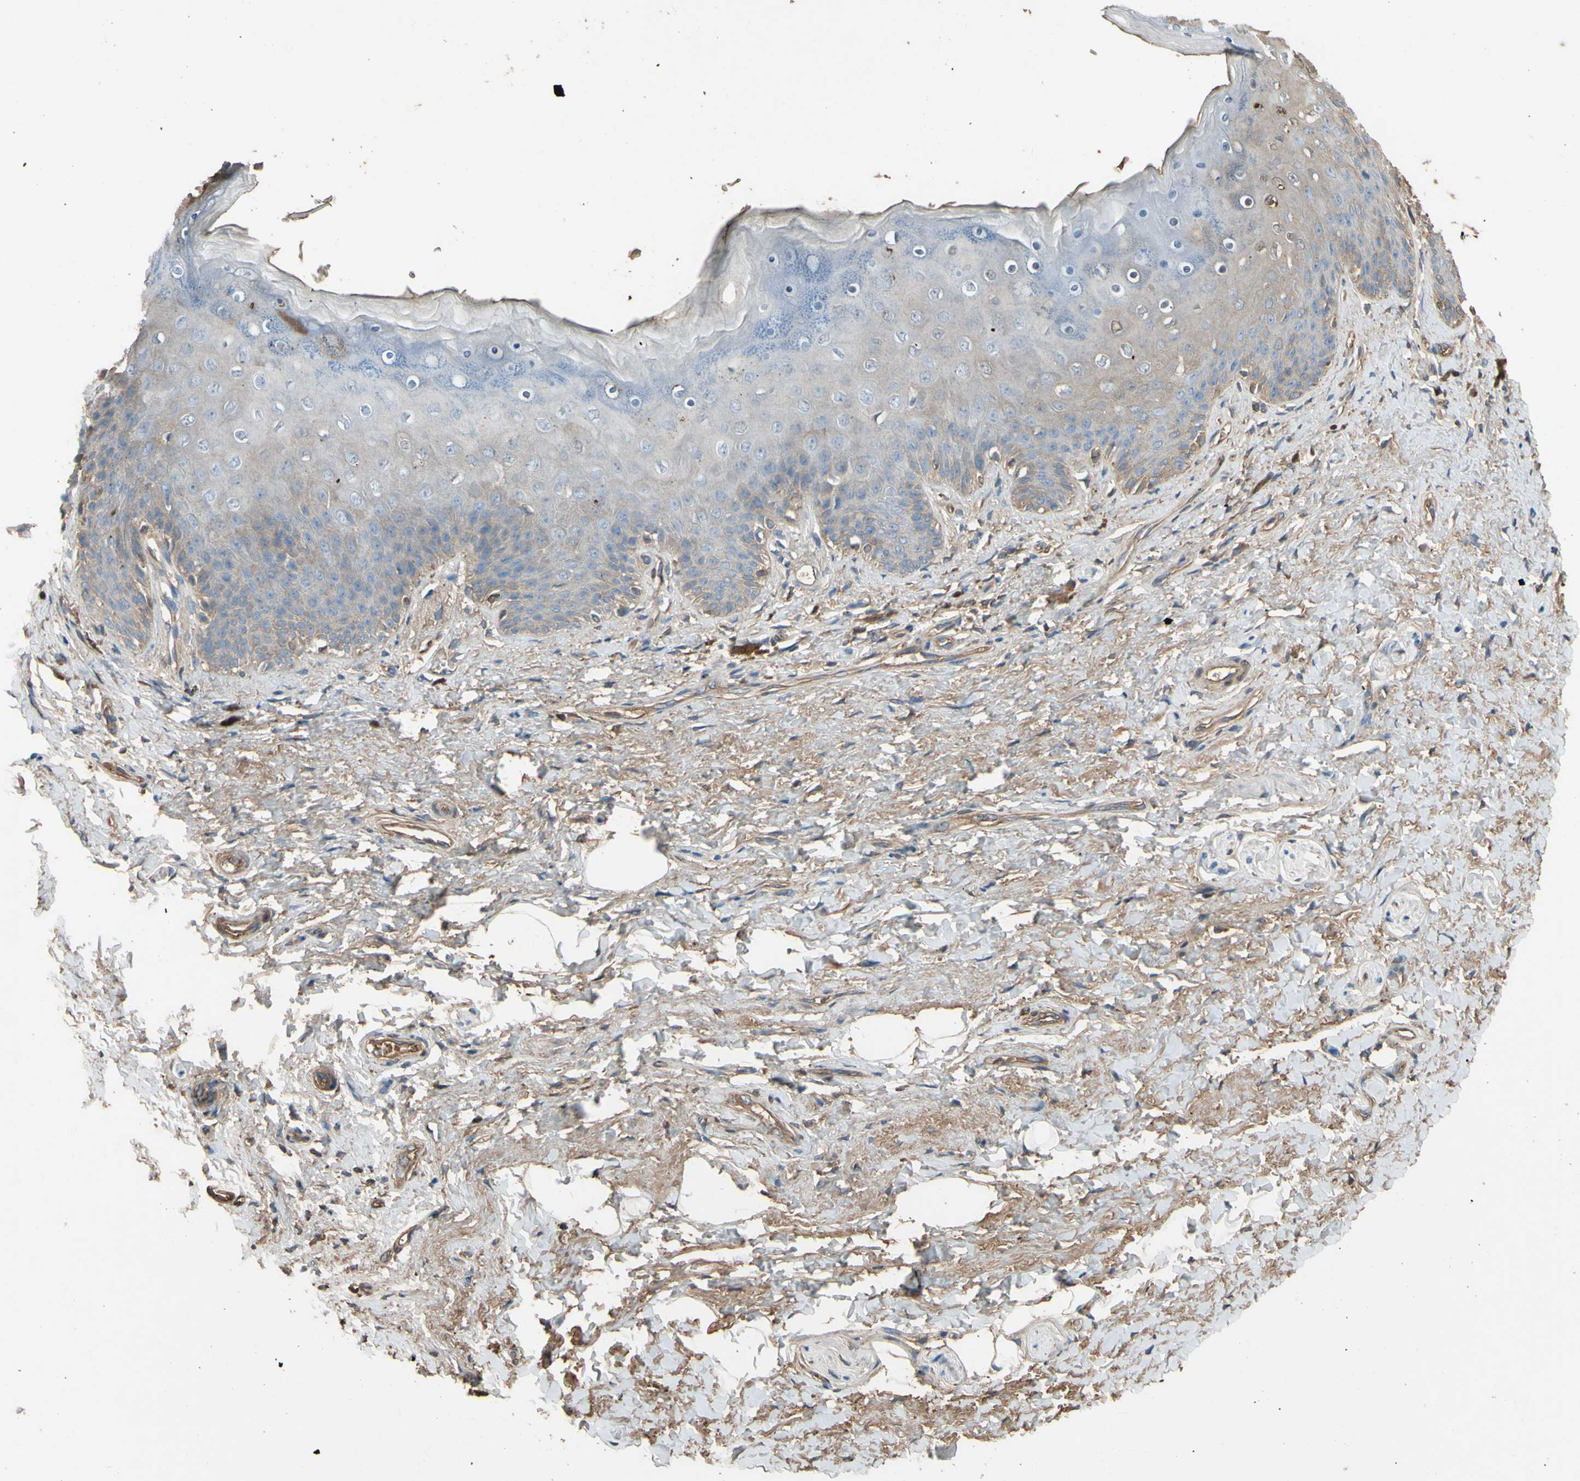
{"staining": {"intensity": "moderate", "quantity": "<25%", "location": "cytoplasmic/membranous"}, "tissue": "skin", "cell_type": "Epidermal cells", "image_type": "normal", "snomed": [{"axis": "morphology", "description": "Normal tissue, NOS"}, {"axis": "topography", "description": "Anal"}], "caption": "An immunohistochemistry (IHC) image of normal tissue is shown. Protein staining in brown labels moderate cytoplasmic/membranous positivity in skin within epidermal cells. The protein of interest is stained brown, and the nuclei are stained in blue (DAB IHC with brightfield microscopy, high magnification).", "gene": "PTGDS", "patient": {"sex": "female", "age": 46}}